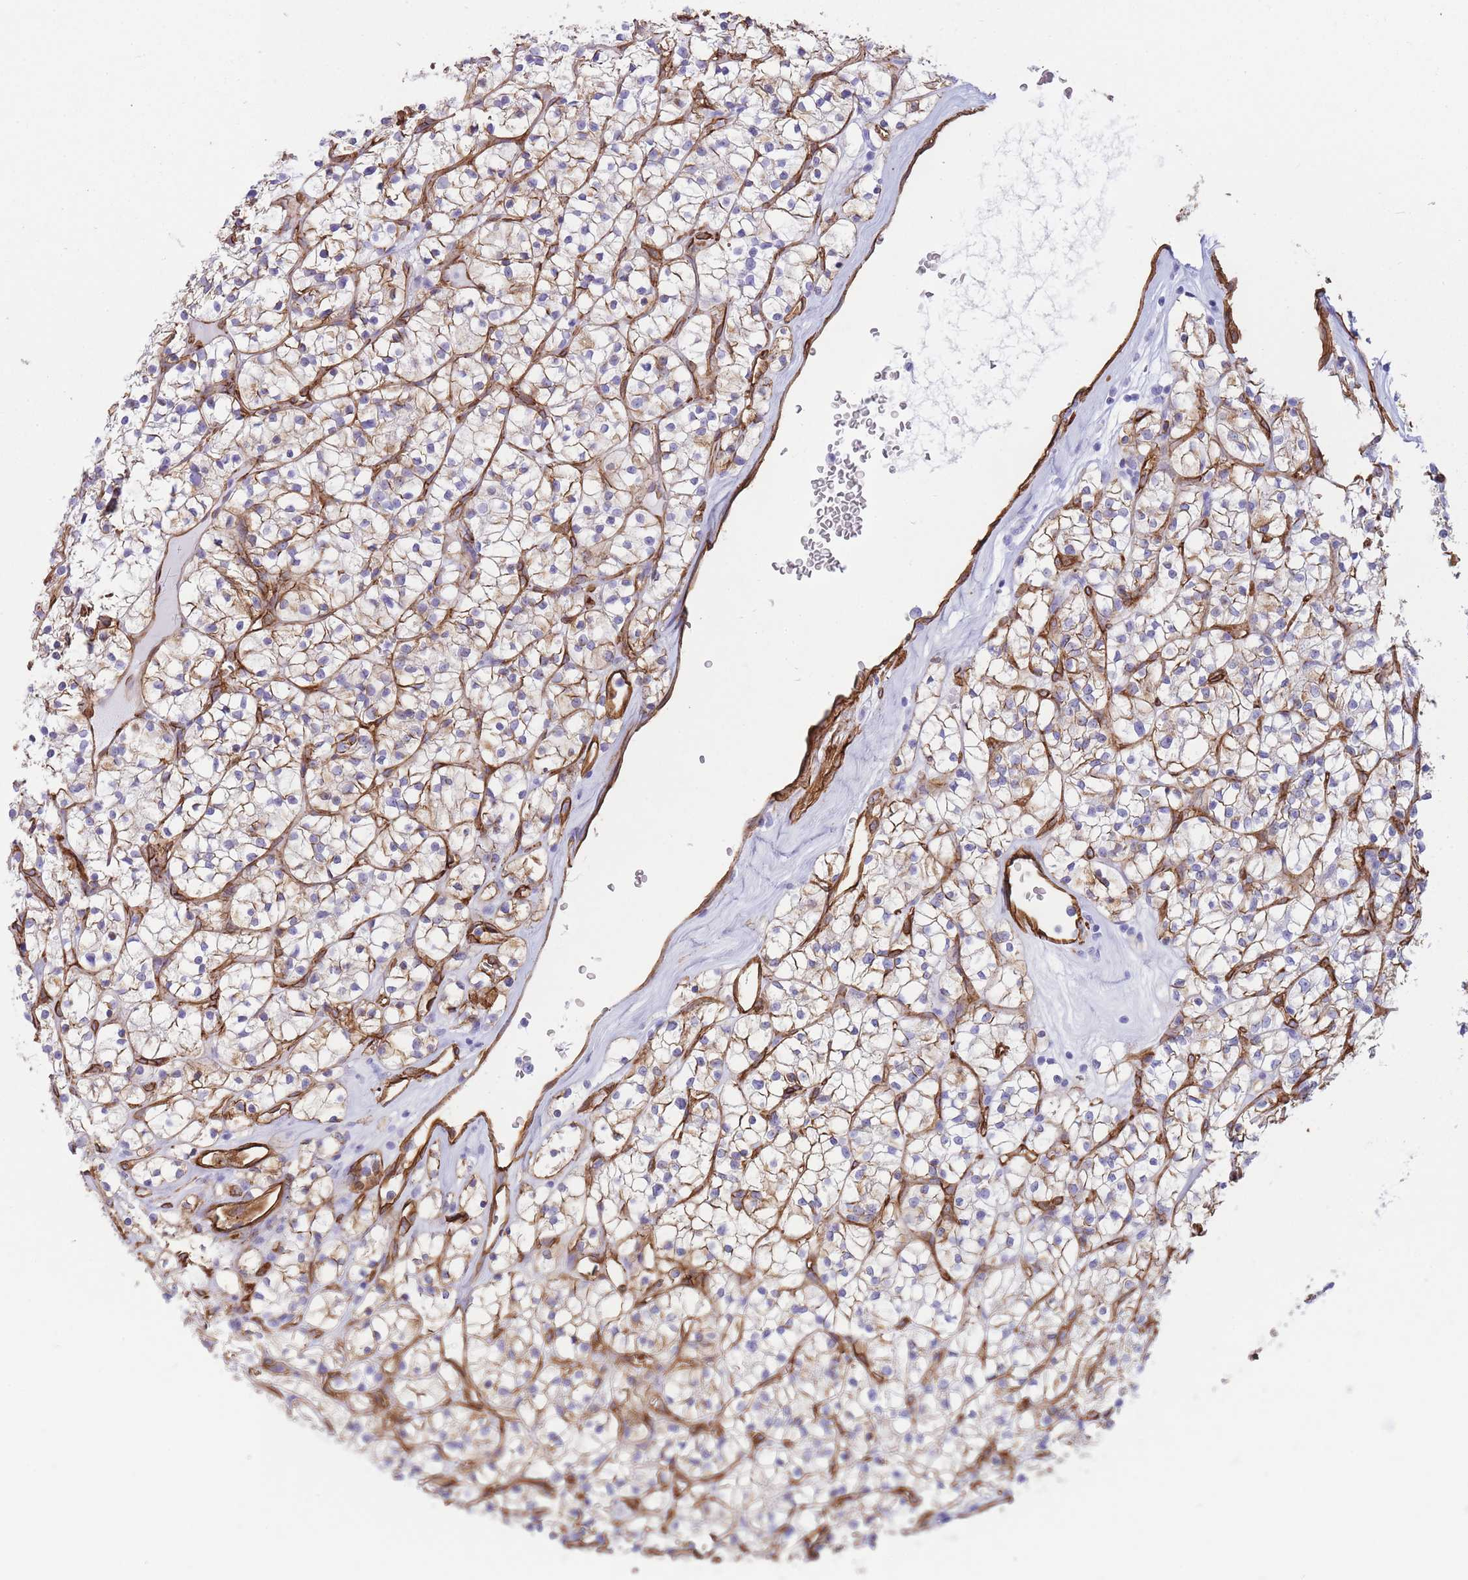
{"staining": {"intensity": "negative", "quantity": "none", "location": "none"}, "tissue": "renal cancer", "cell_type": "Tumor cells", "image_type": "cancer", "snomed": [{"axis": "morphology", "description": "Adenocarcinoma, NOS"}, {"axis": "topography", "description": "Kidney"}], "caption": "Immunohistochemistry of renal adenocarcinoma displays no positivity in tumor cells.", "gene": "CAVIN1", "patient": {"sex": "female", "age": 64}}